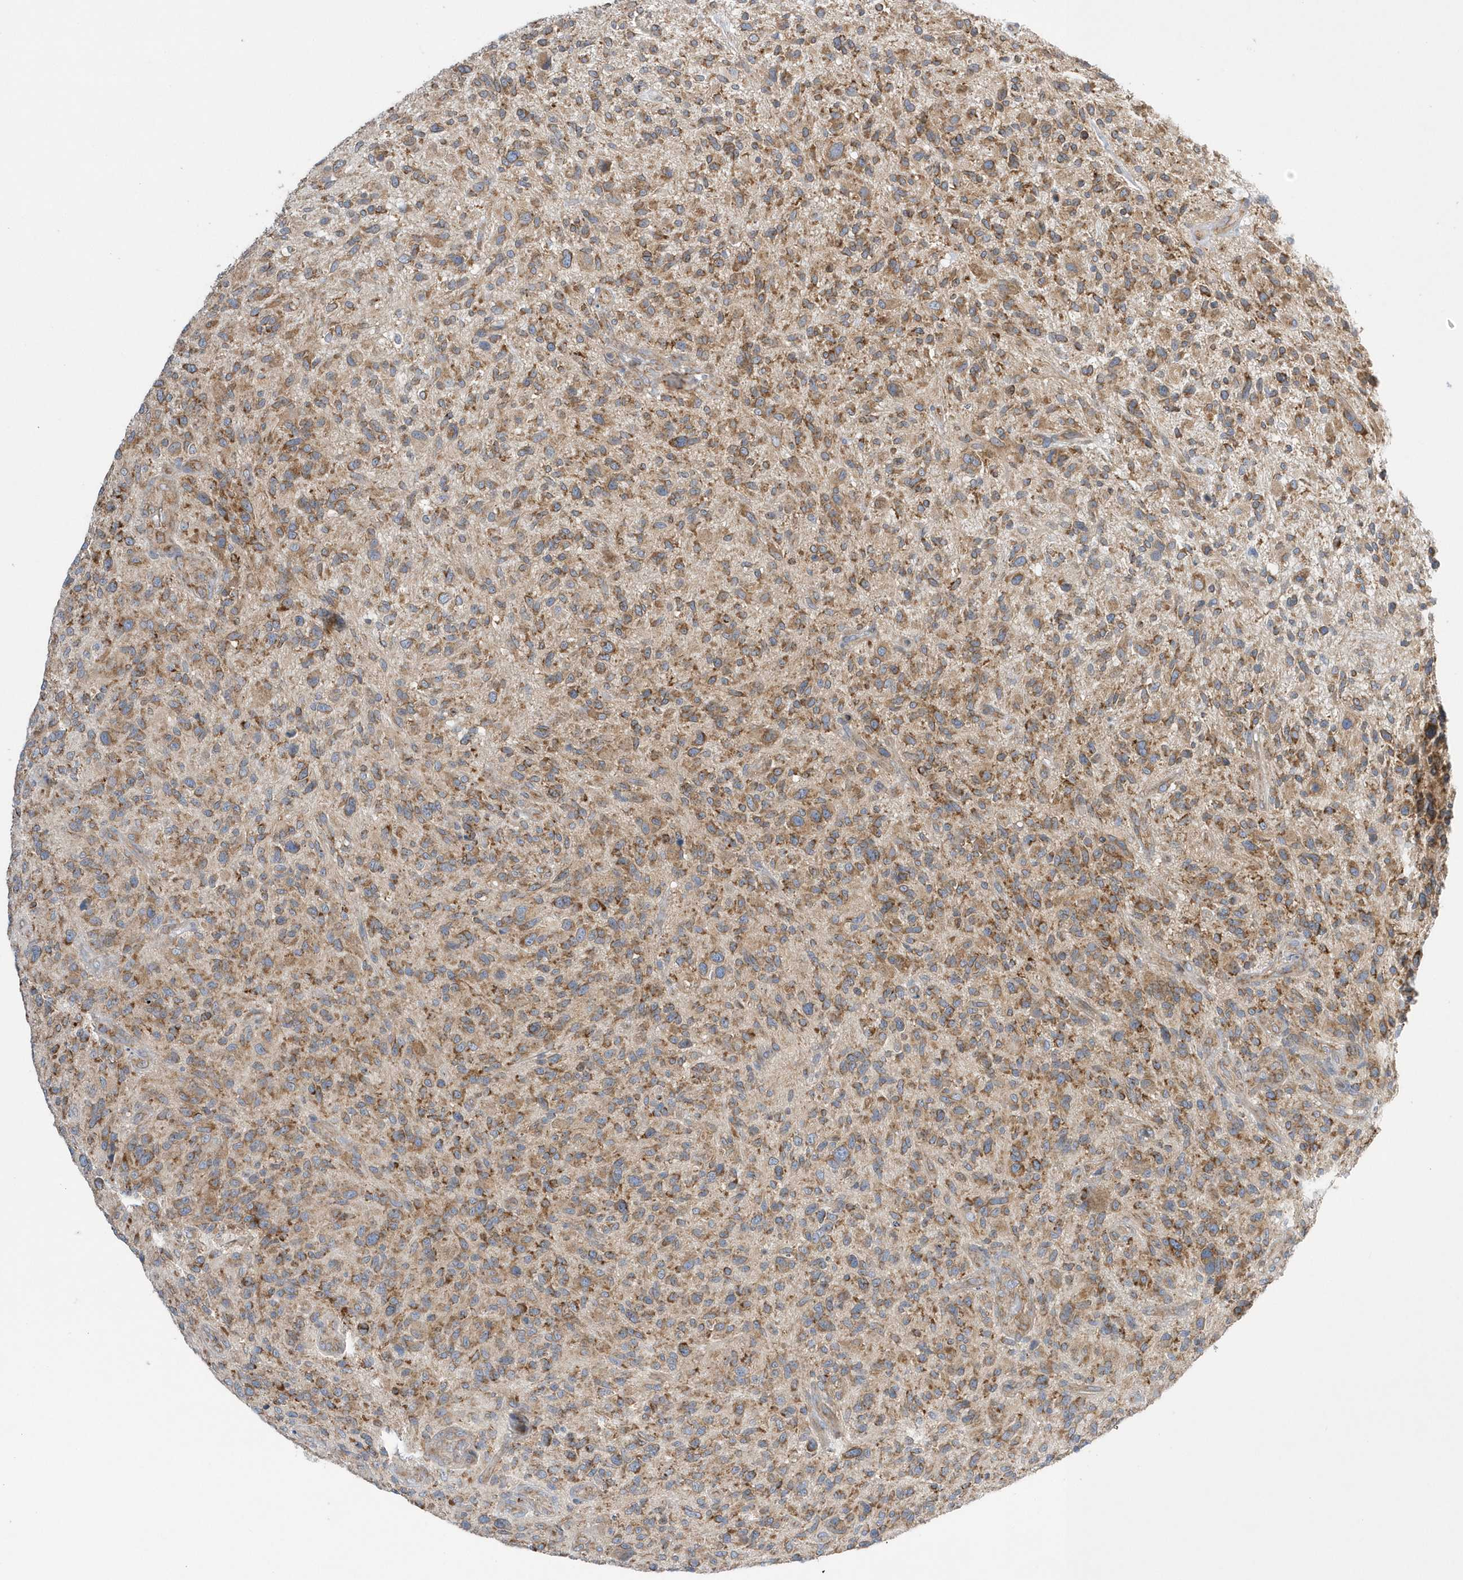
{"staining": {"intensity": "moderate", "quantity": ">75%", "location": "cytoplasmic/membranous"}, "tissue": "glioma", "cell_type": "Tumor cells", "image_type": "cancer", "snomed": [{"axis": "morphology", "description": "Glioma, malignant, High grade"}, {"axis": "topography", "description": "Brain"}], "caption": "Malignant high-grade glioma stained with a protein marker exhibits moderate staining in tumor cells.", "gene": "SPATA5", "patient": {"sex": "male", "age": 47}}